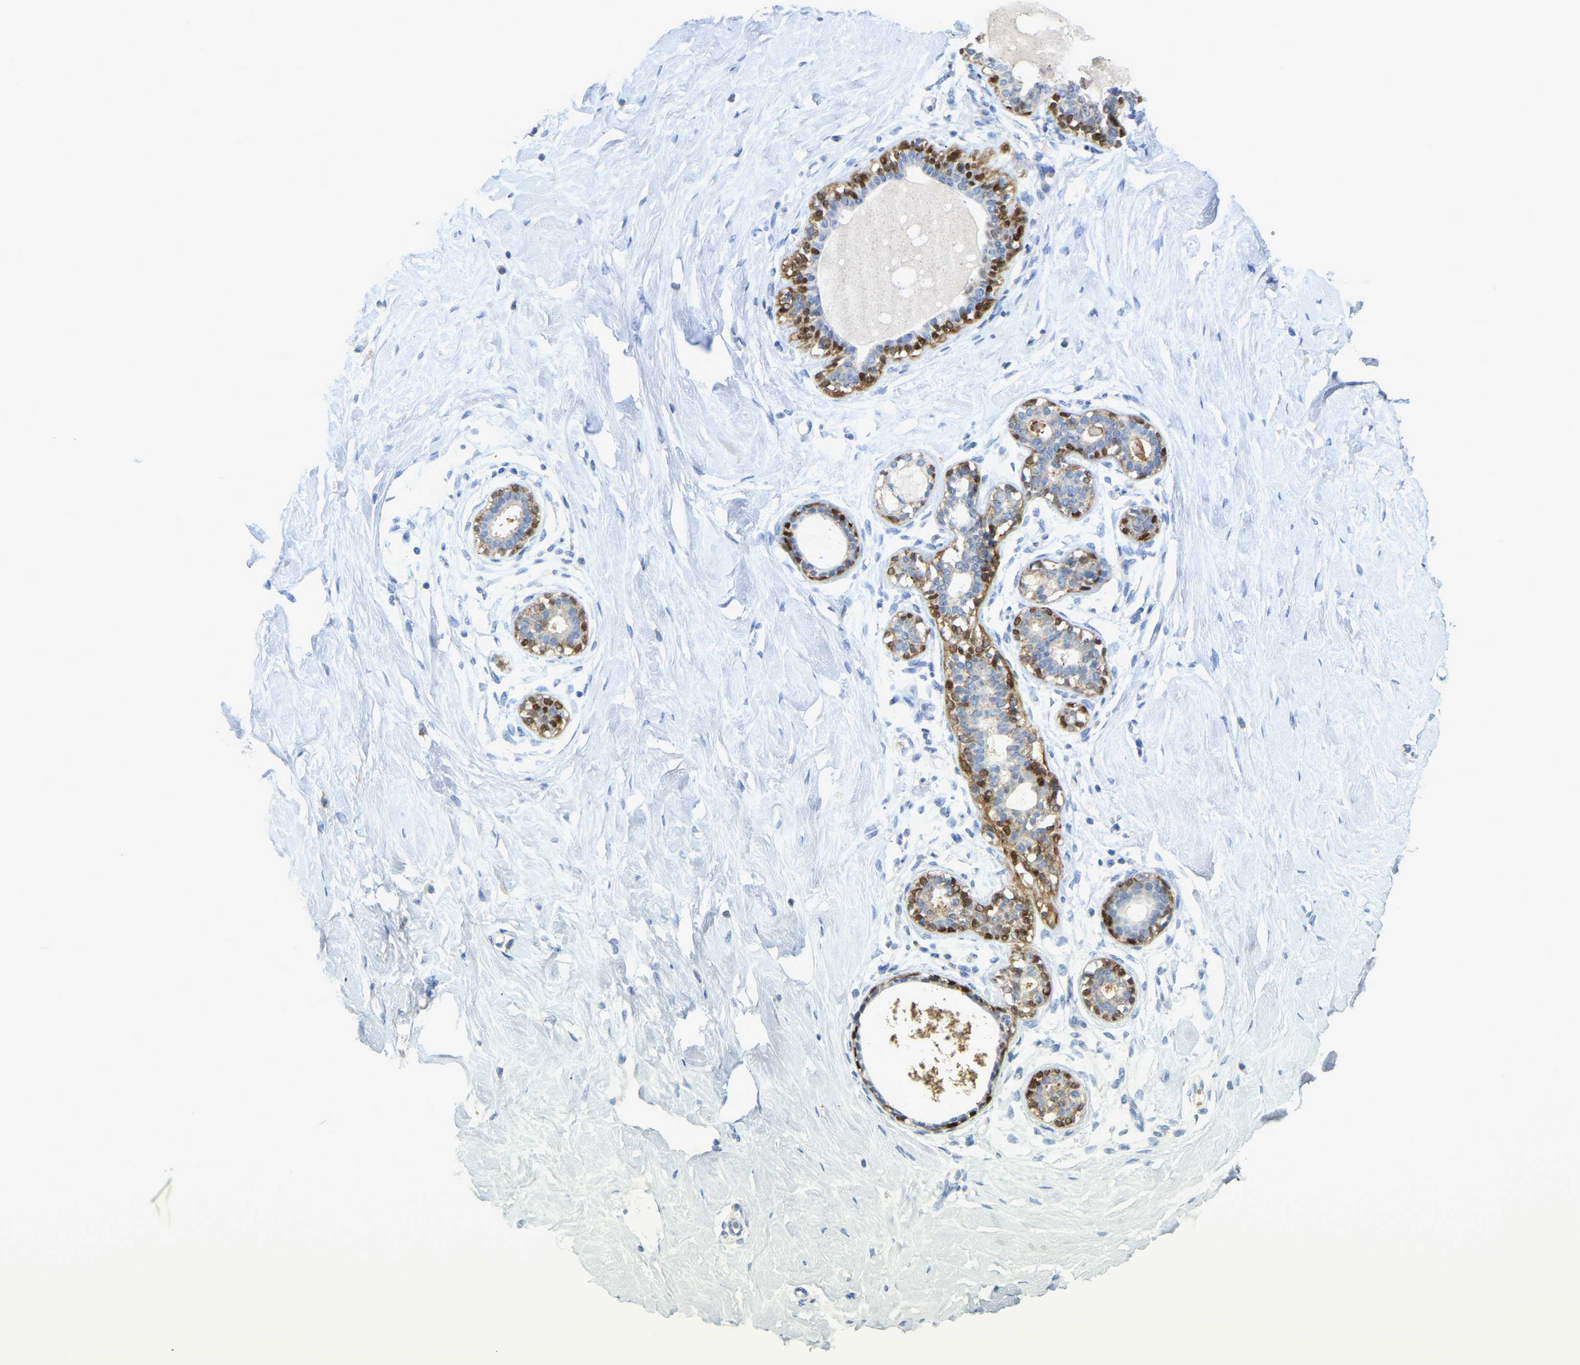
{"staining": {"intensity": "negative", "quantity": "none", "location": "none"}, "tissue": "breast", "cell_type": "Adipocytes", "image_type": "normal", "snomed": [{"axis": "morphology", "description": "Normal tissue, NOS"}, {"axis": "topography", "description": "Breast"}], "caption": "Immunohistochemistry (IHC) photomicrograph of unremarkable breast: human breast stained with DAB shows no significant protein expression in adipocytes.", "gene": "SERPINB5", "patient": {"sex": "female", "age": 23}}